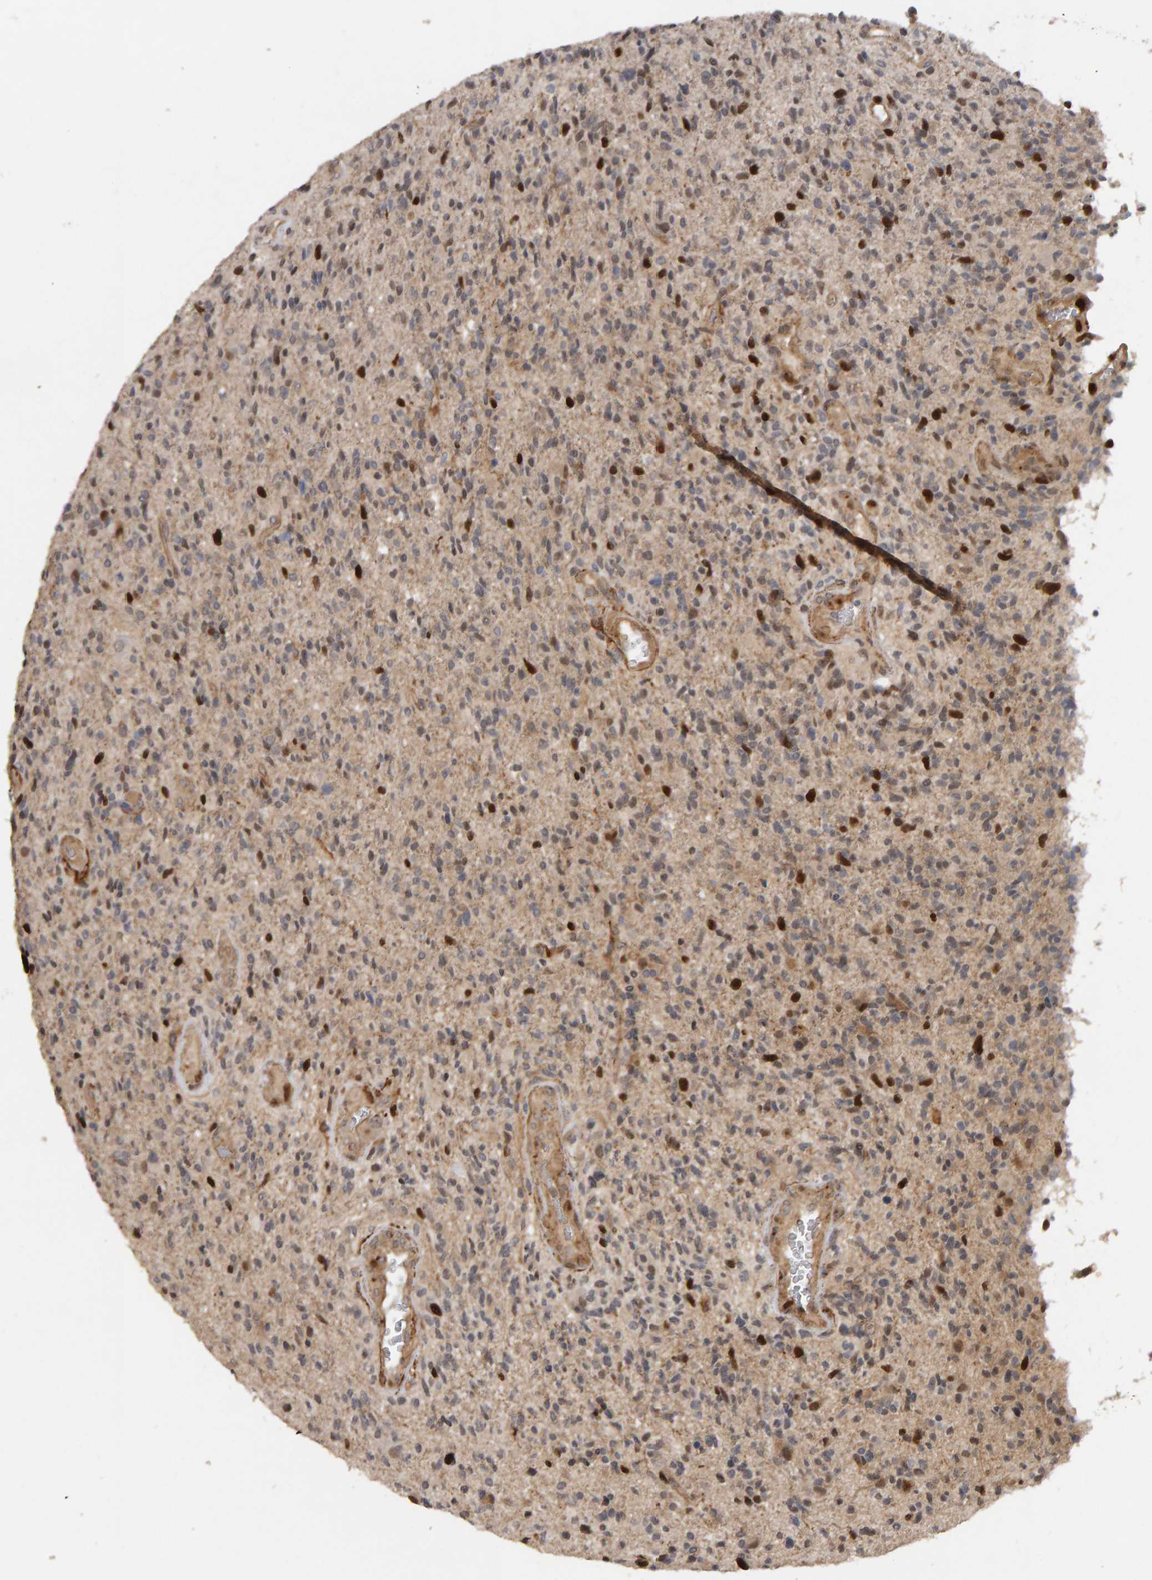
{"staining": {"intensity": "strong", "quantity": "<25%", "location": "nuclear"}, "tissue": "glioma", "cell_type": "Tumor cells", "image_type": "cancer", "snomed": [{"axis": "morphology", "description": "Glioma, malignant, High grade"}, {"axis": "topography", "description": "Brain"}], "caption": "The image reveals a brown stain indicating the presence of a protein in the nuclear of tumor cells in malignant glioma (high-grade).", "gene": "CDCA5", "patient": {"sex": "male", "age": 72}}